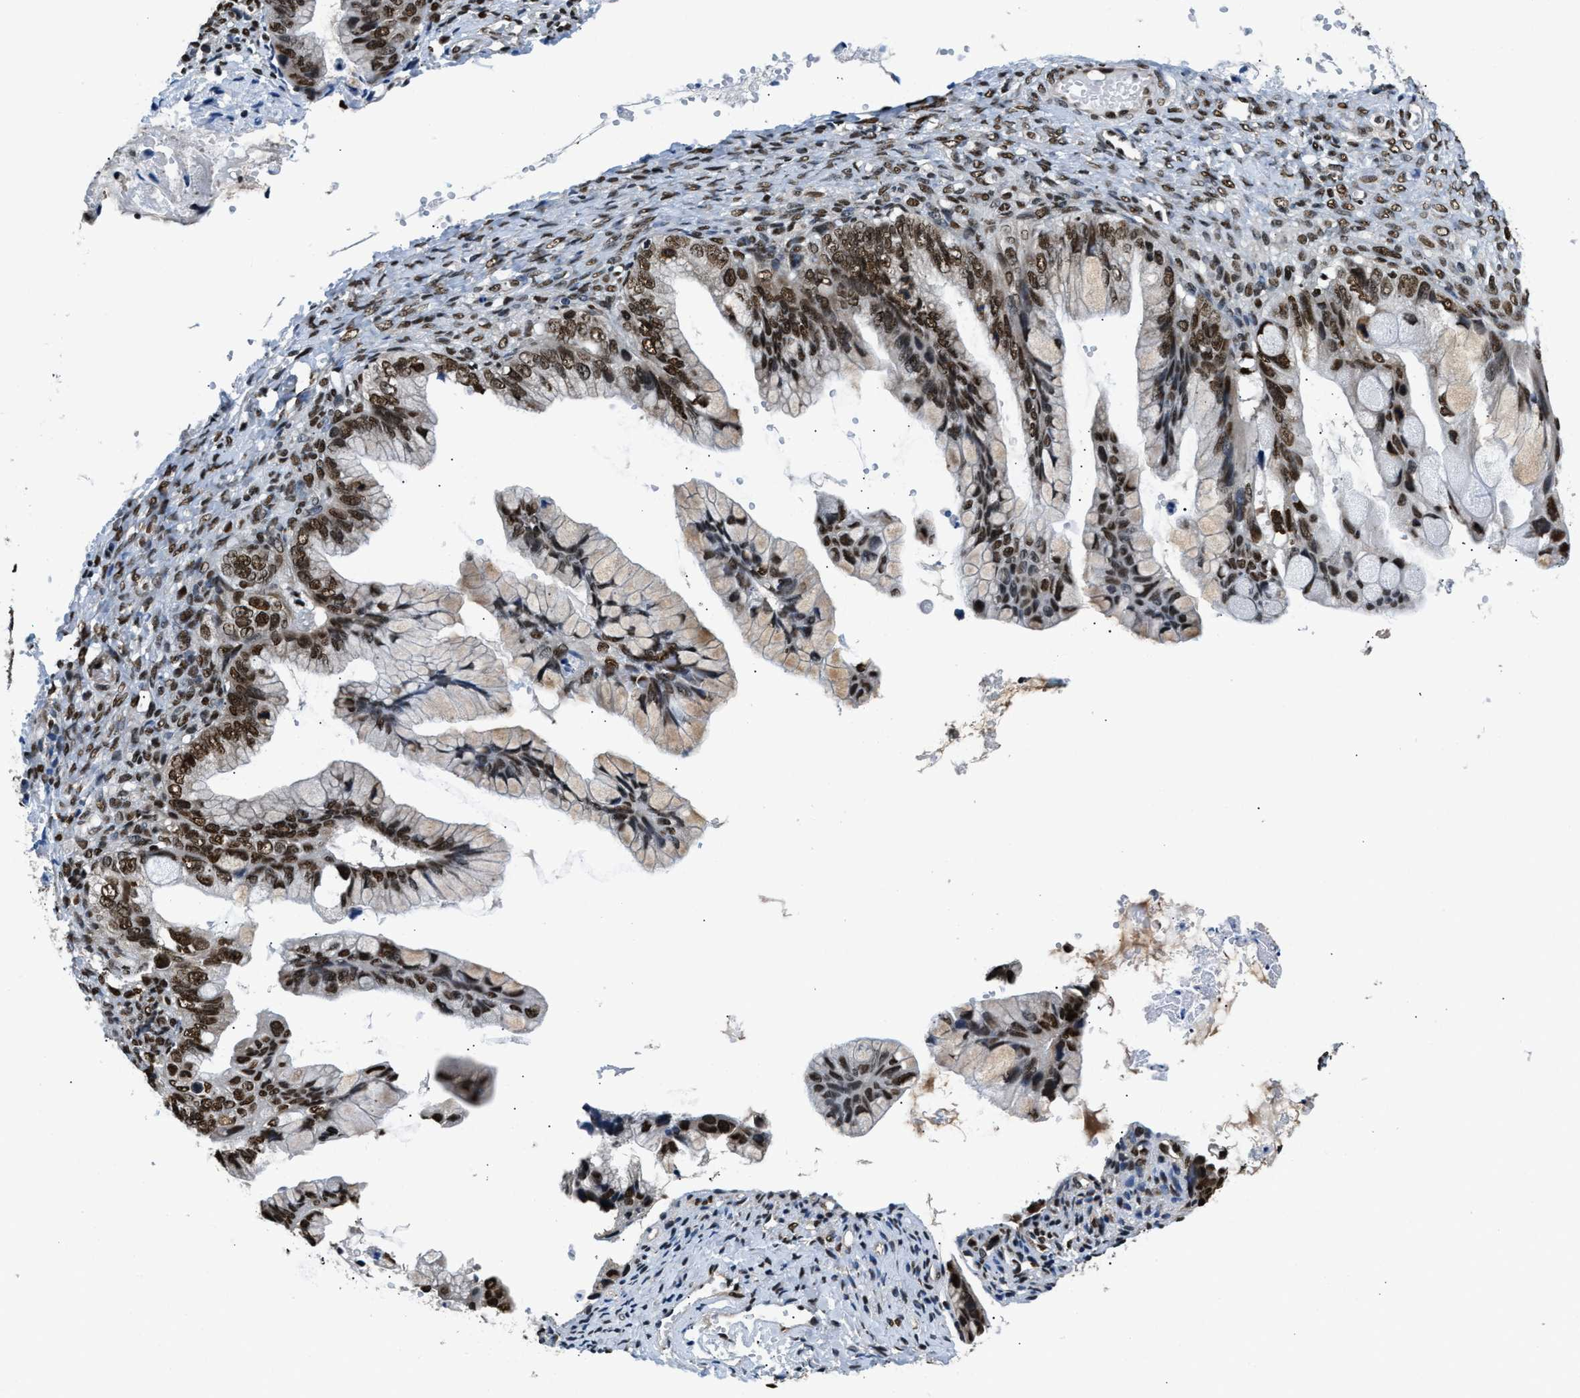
{"staining": {"intensity": "strong", "quantity": ">75%", "location": "nuclear"}, "tissue": "ovarian cancer", "cell_type": "Tumor cells", "image_type": "cancer", "snomed": [{"axis": "morphology", "description": "Cystadenocarcinoma, mucinous, NOS"}, {"axis": "topography", "description": "Ovary"}], "caption": "Protein staining by IHC demonstrates strong nuclear positivity in approximately >75% of tumor cells in ovarian cancer.", "gene": "CCNDBP1", "patient": {"sex": "female", "age": 36}}